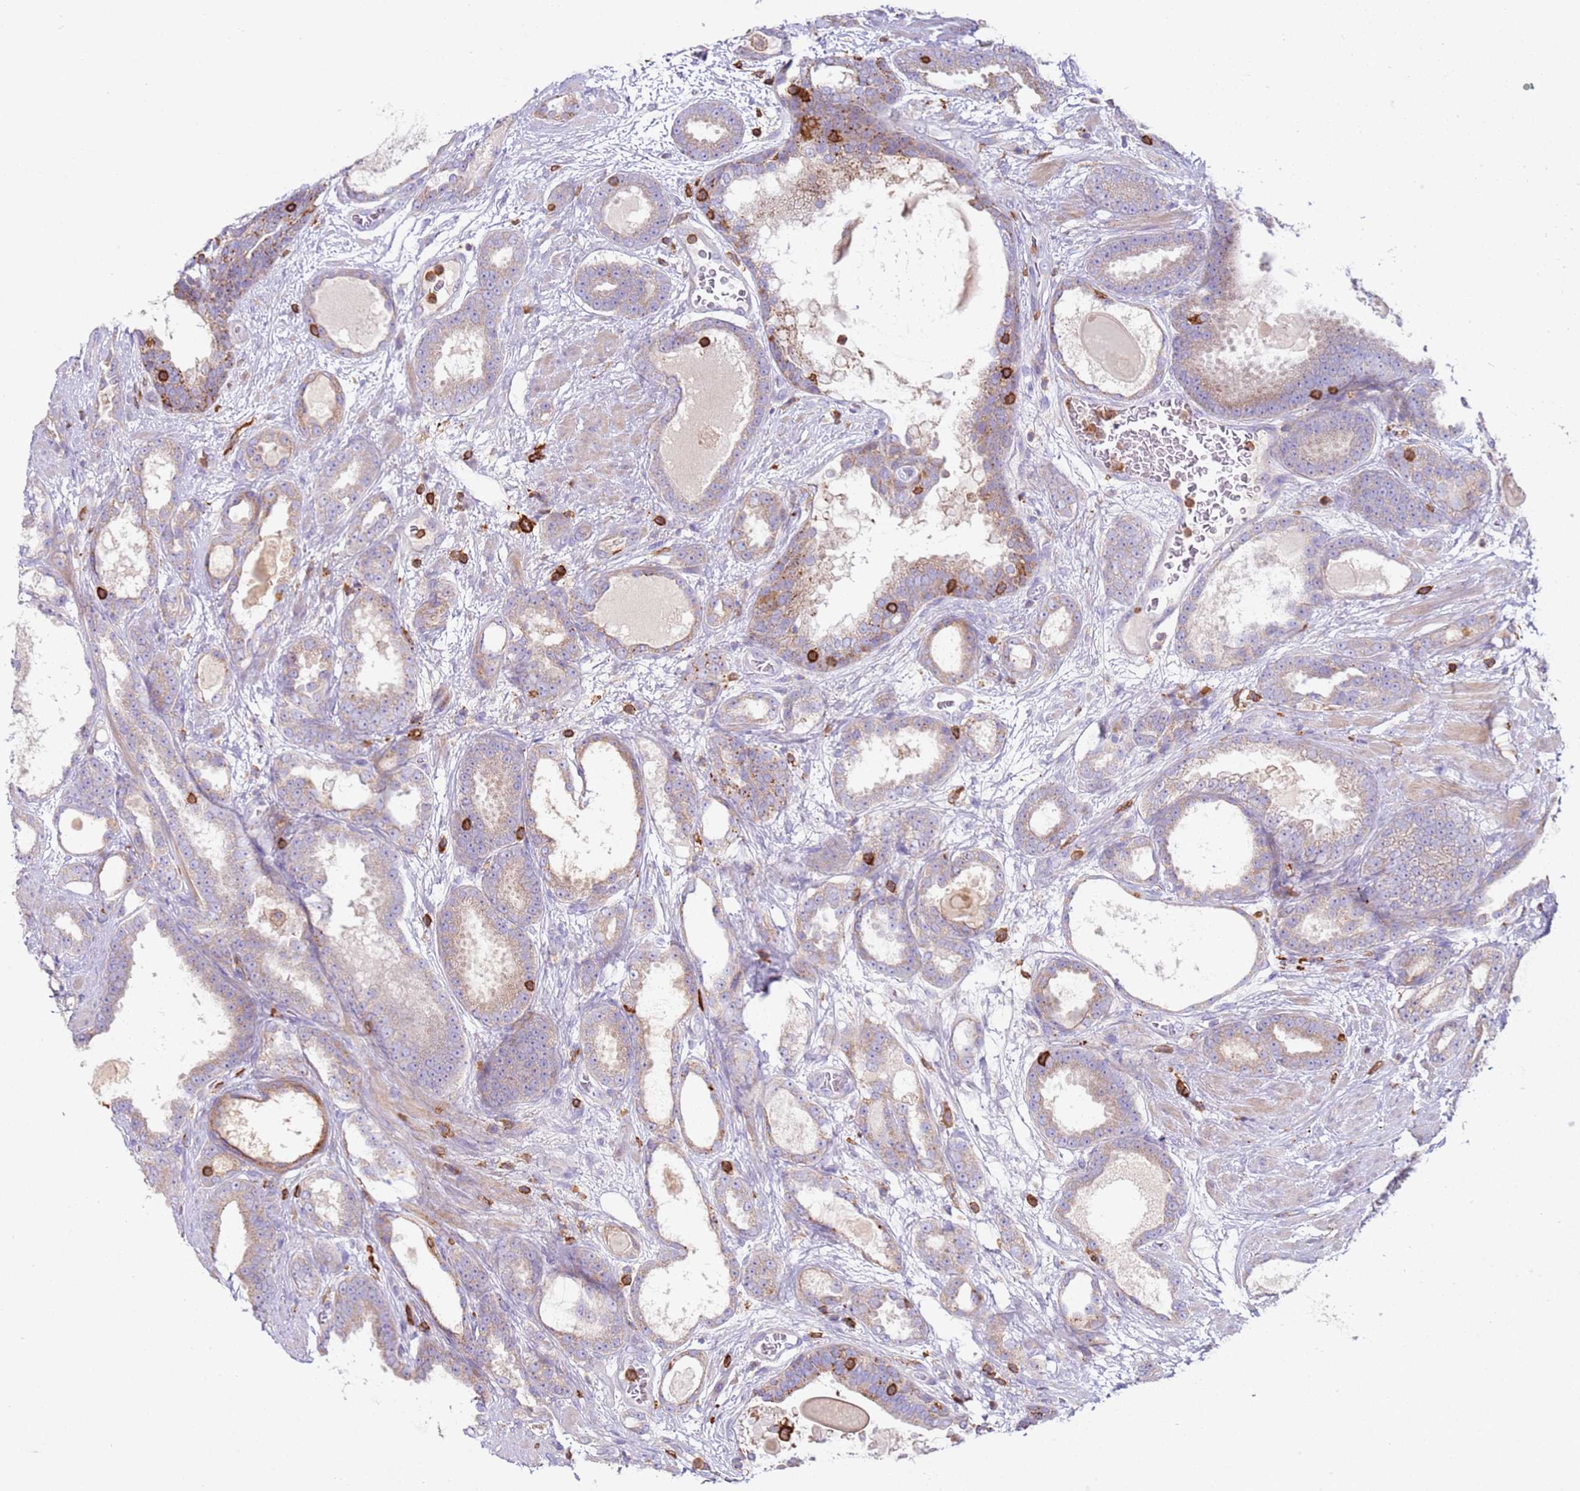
{"staining": {"intensity": "moderate", "quantity": "25%-75%", "location": "cytoplasmic/membranous"}, "tissue": "prostate cancer", "cell_type": "Tumor cells", "image_type": "cancer", "snomed": [{"axis": "morphology", "description": "Adenocarcinoma, High grade"}, {"axis": "topography", "description": "Prostate"}], "caption": "Prostate high-grade adenocarcinoma stained with DAB (3,3'-diaminobenzidine) immunohistochemistry (IHC) displays medium levels of moderate cytoplasmic/membranous staining in about 25%-75% of tumor cells.", "gene": "TTPAL", "patient": {"sex": "male", "age": 60}}